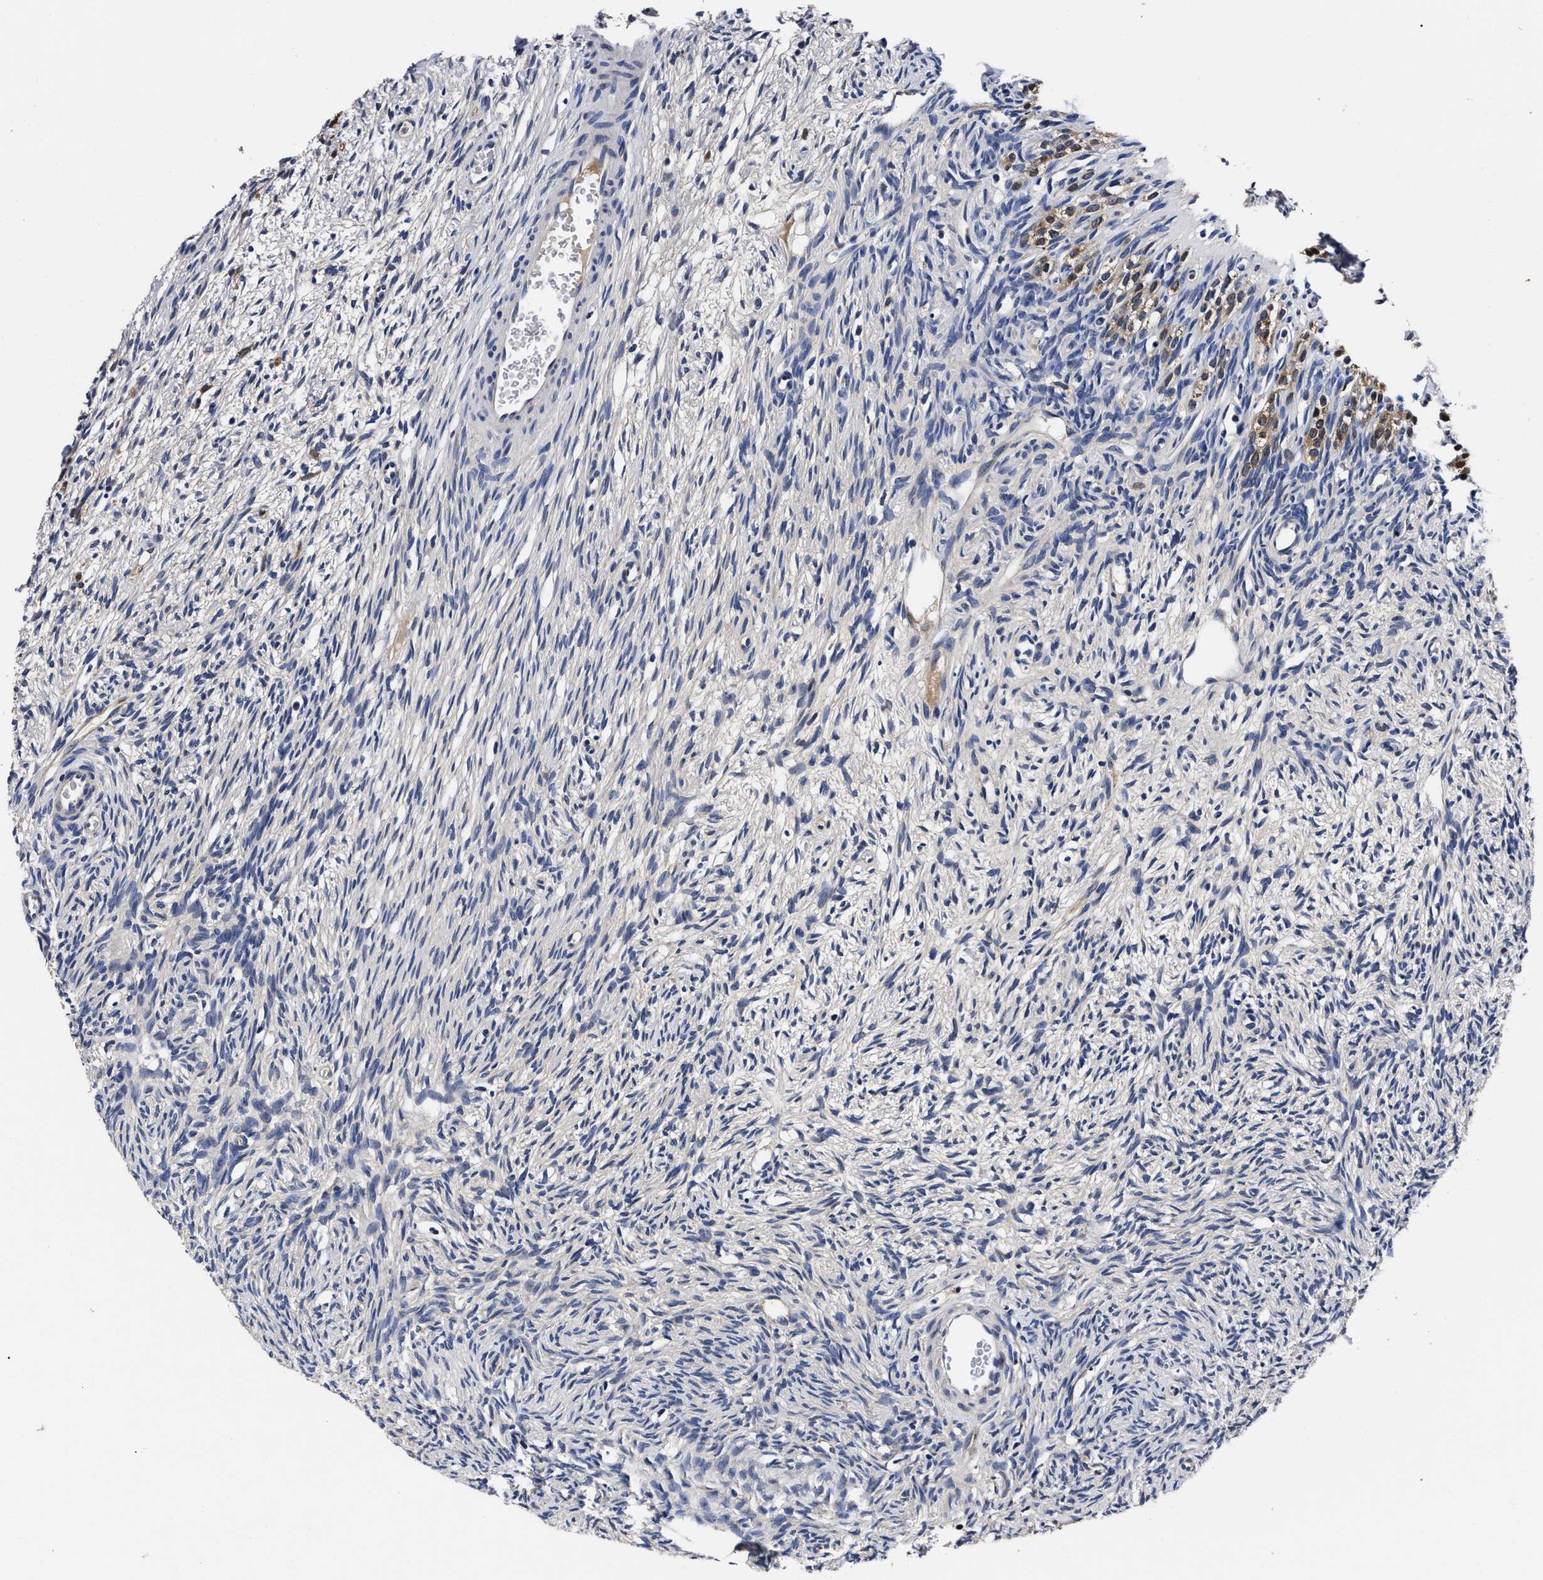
{"staining": {"intensity": "weak", "quantity": "<25%", "location": "cytoplasmic/membranous"}, "tissue": "ovary", "cell_type": "Follicle cells", "image_type": "normal", "snomed": [{"axis": "morphology", "description": "Normal tissue, NOS"}, {"axis": "topography", "description": "Ovary"}], "caption": "Immunohistochemistry (IHC) of benign human ovary reveals no expression in follicle cells.", "gene": "OLFML2A", "patient": {"sex": "female", "age": 33}}